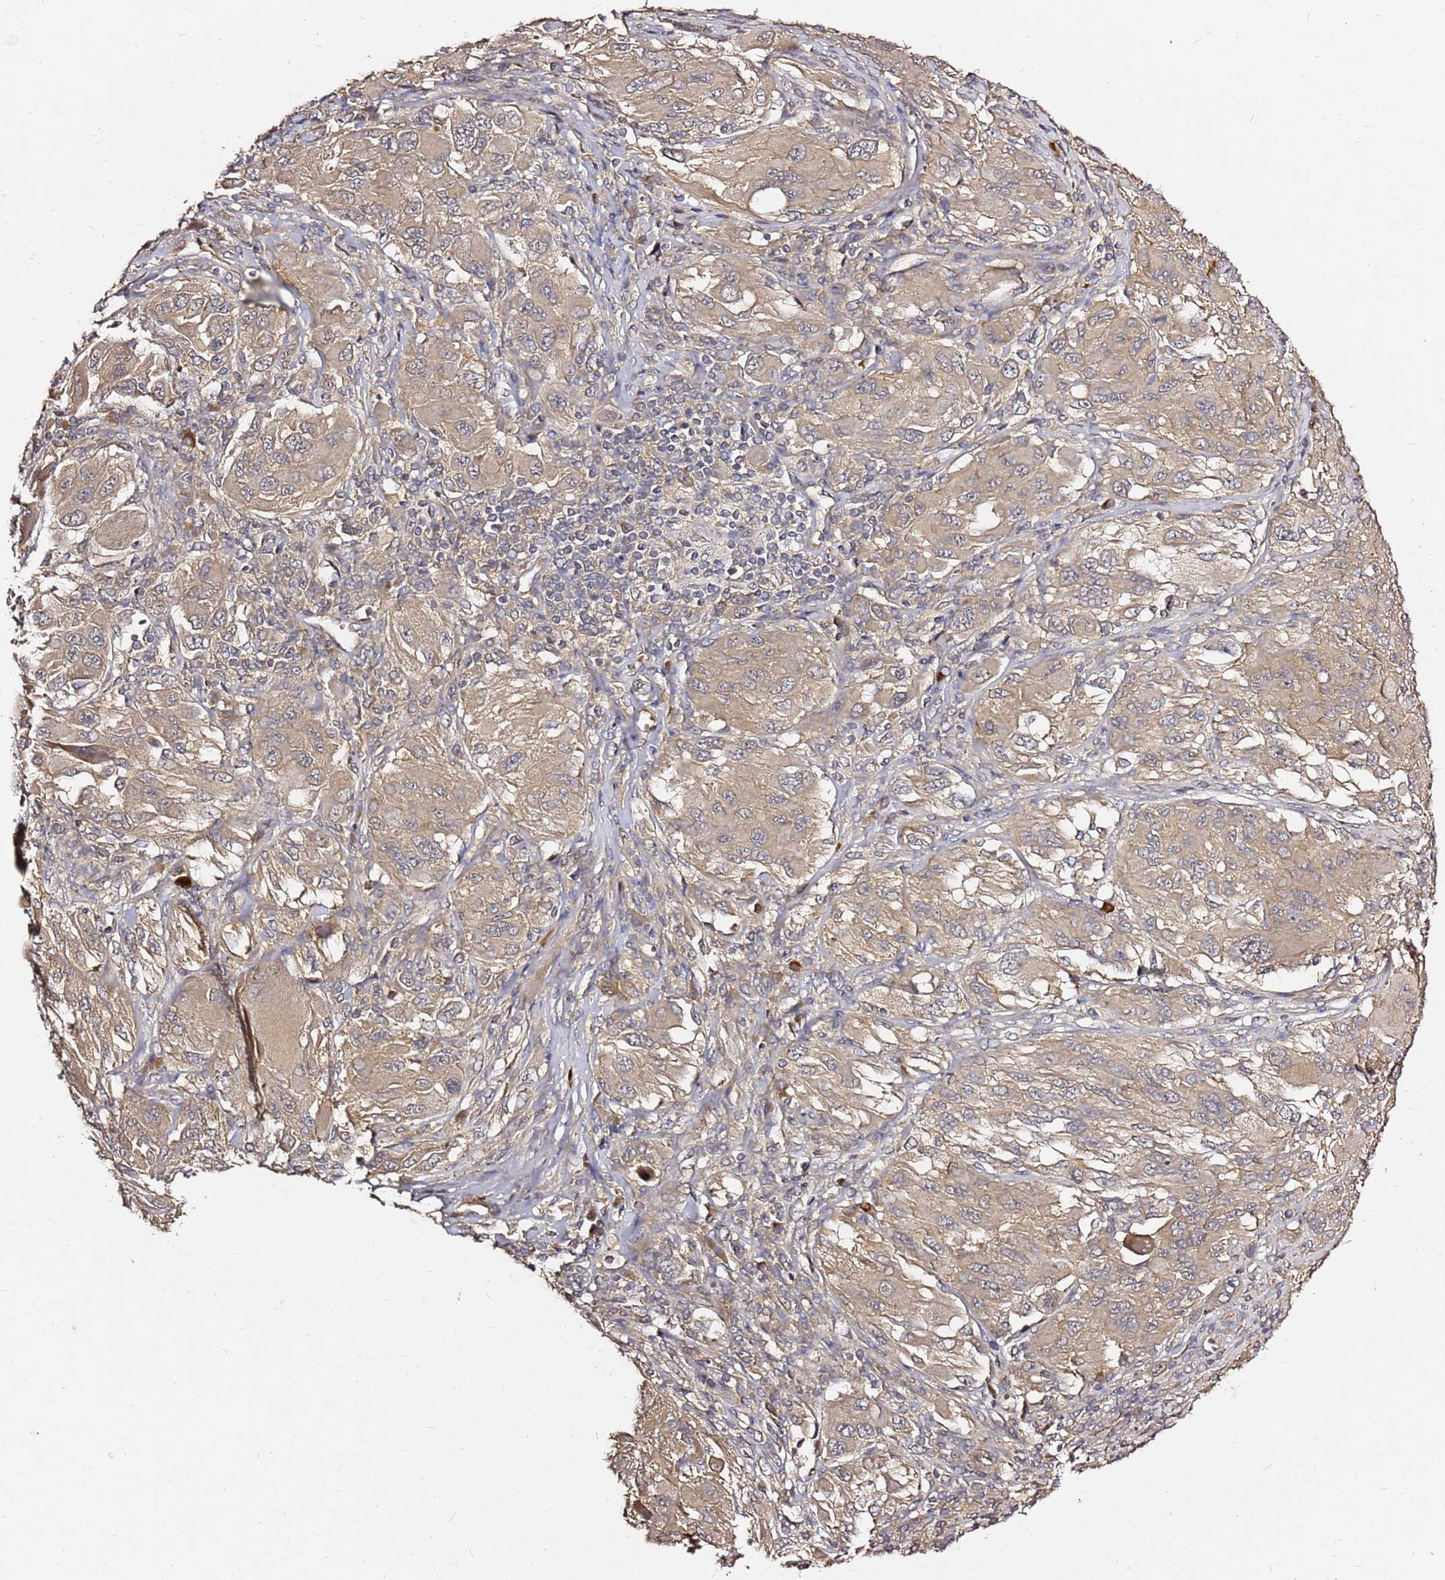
{"staining": {"intensity": "weak", "quantity": "25%-75%", "location": "cytoplasmic/membranous"}, "tissue": "melanoma", "cell_type": "Tumor cells", "image_type": "cancer", "snomed": [{"axis": "morphology", "description": "Malignant melanoma, NOS"}, {"axis": "topography", "description": "Skin"}], "caption": "Malignant melanoma stained with IHC exhibits weak cytoplasmic/membranous expression in approximately 25%-75% of tumor cells.", "gene": "C6orf136", "patient": {"sex": "female", "age": 91}}